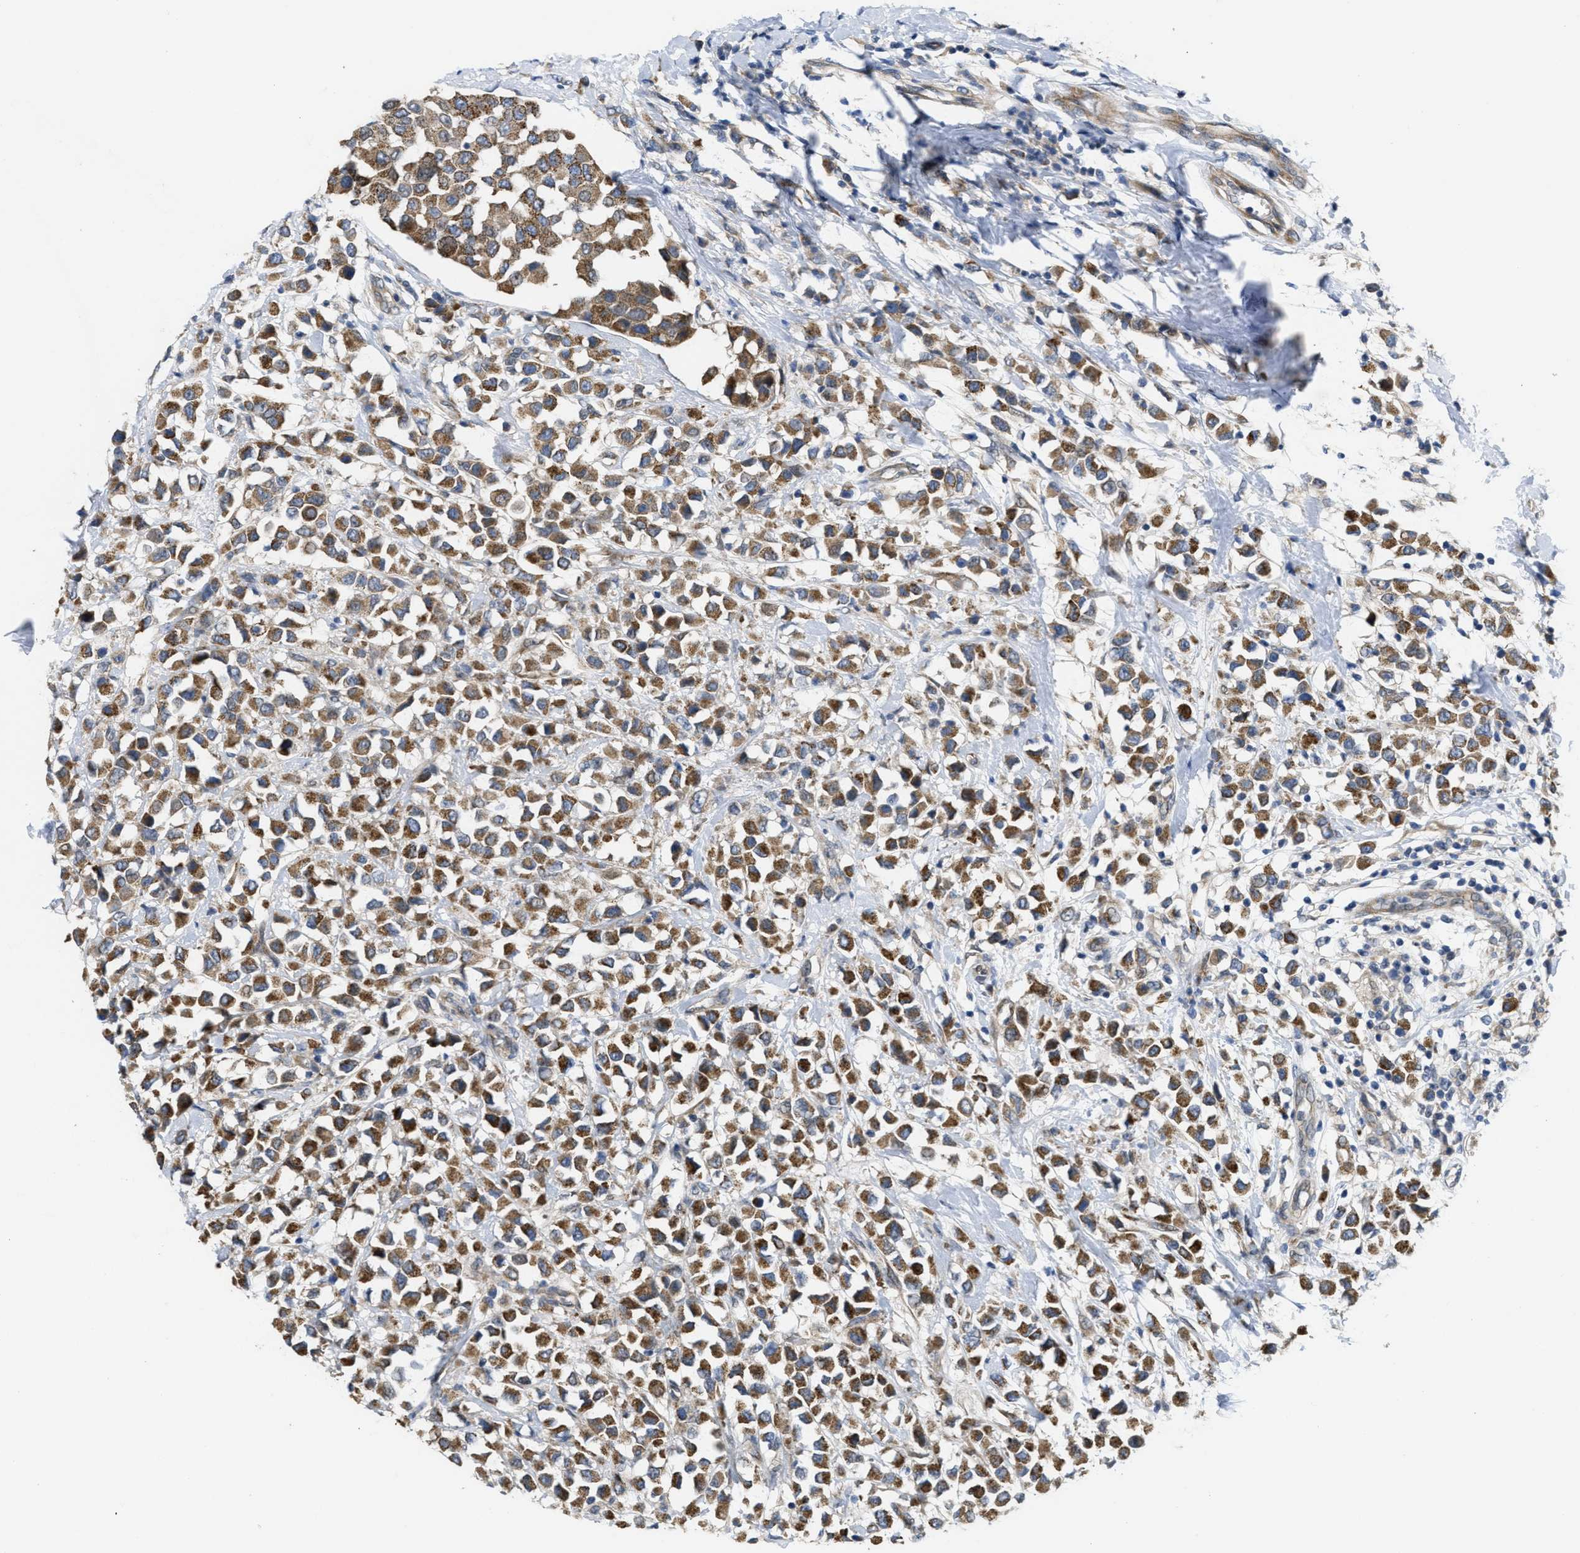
{"staining": {"intensity": "moderate", "quantity": ">75%", "location": "cytoplasmic/membranous"}, "tissue": "breast cancer", "cell_type": "Tumor cells", "image_type": "cancer", "snomed": [{"axis": "morphology", "description": "Duct carcinoma"}, {"axis": "topography", "description": "Breast"}], "caption": "Immunohistochemistry (IHC) staining of infiltrating ductal carcinoma (breast), which shows medium levels of moderate cytoplasmic/membranous positivity in about >75% of tumor cells indicating moderate cytoplasmic/membranous protein positivity. The staining was performed using DAB (brown) for protein detection and nuclei were counterstained in hematoxylin (blue).", "gene": "CDPF1", "patient": {"sex": "female", "age": 61}}